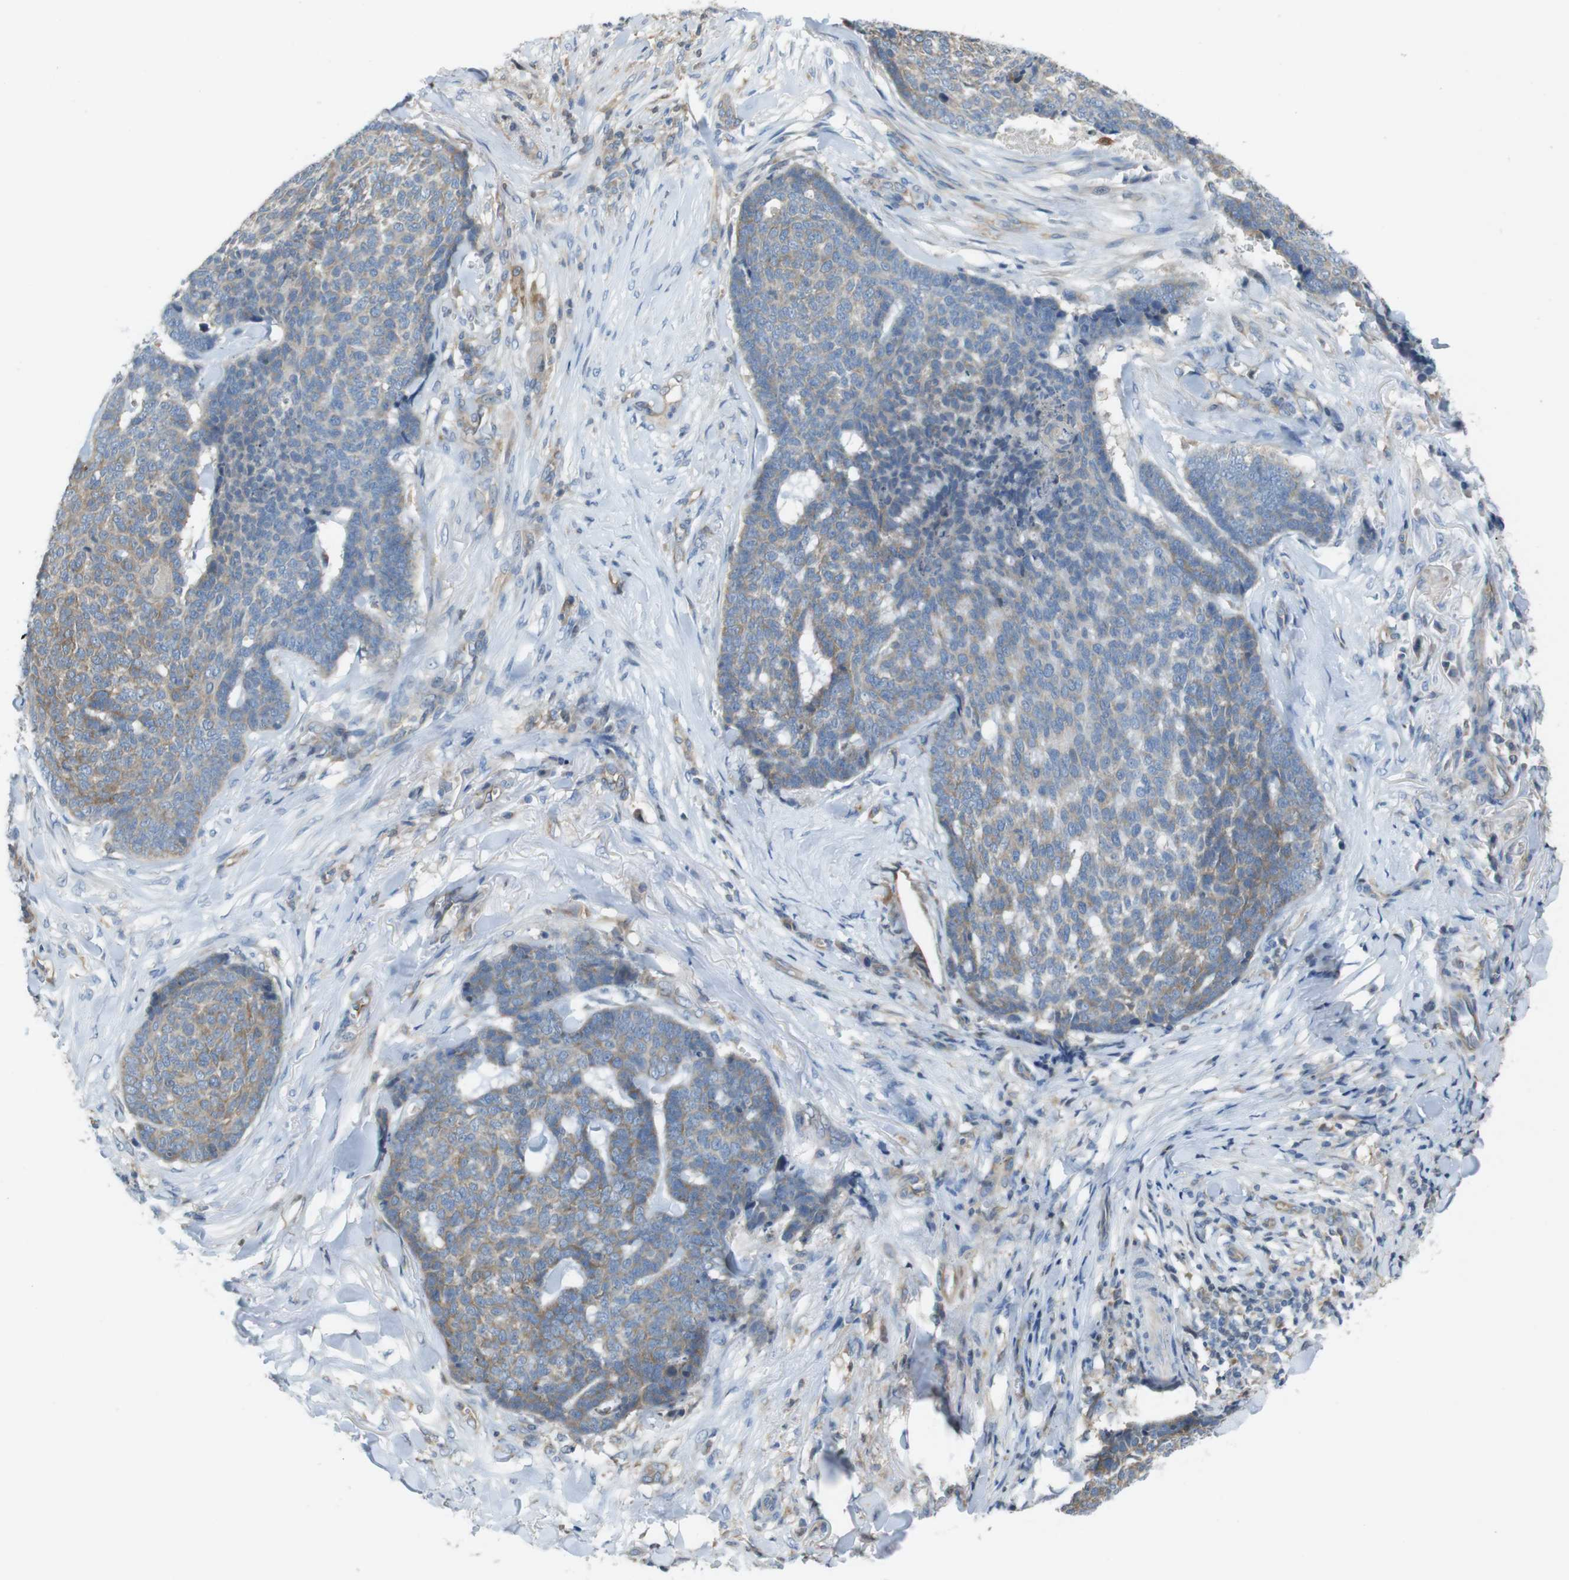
{"staining": {"intensity": "weak", "quantity": ">75%", "location": "cytoplasmic/membranous"}, "tissue": "skin cancer", "cell_type": "Tumor cells", "image_type": "cancer", "snomed": [{"axis": "morphology", "description": "Basal cell carcinoma"}, {"axis": "topography", "description": "Skin"}], "caption": "Immunohistochemical staining of basal cell carcinoma (skin) exhibits low levels of weak cytoplasmic/membranous staining in approximately >75% of tumor cells.", "gene": "PCDH10", "patient": {"sex": "male", "age": 84}}